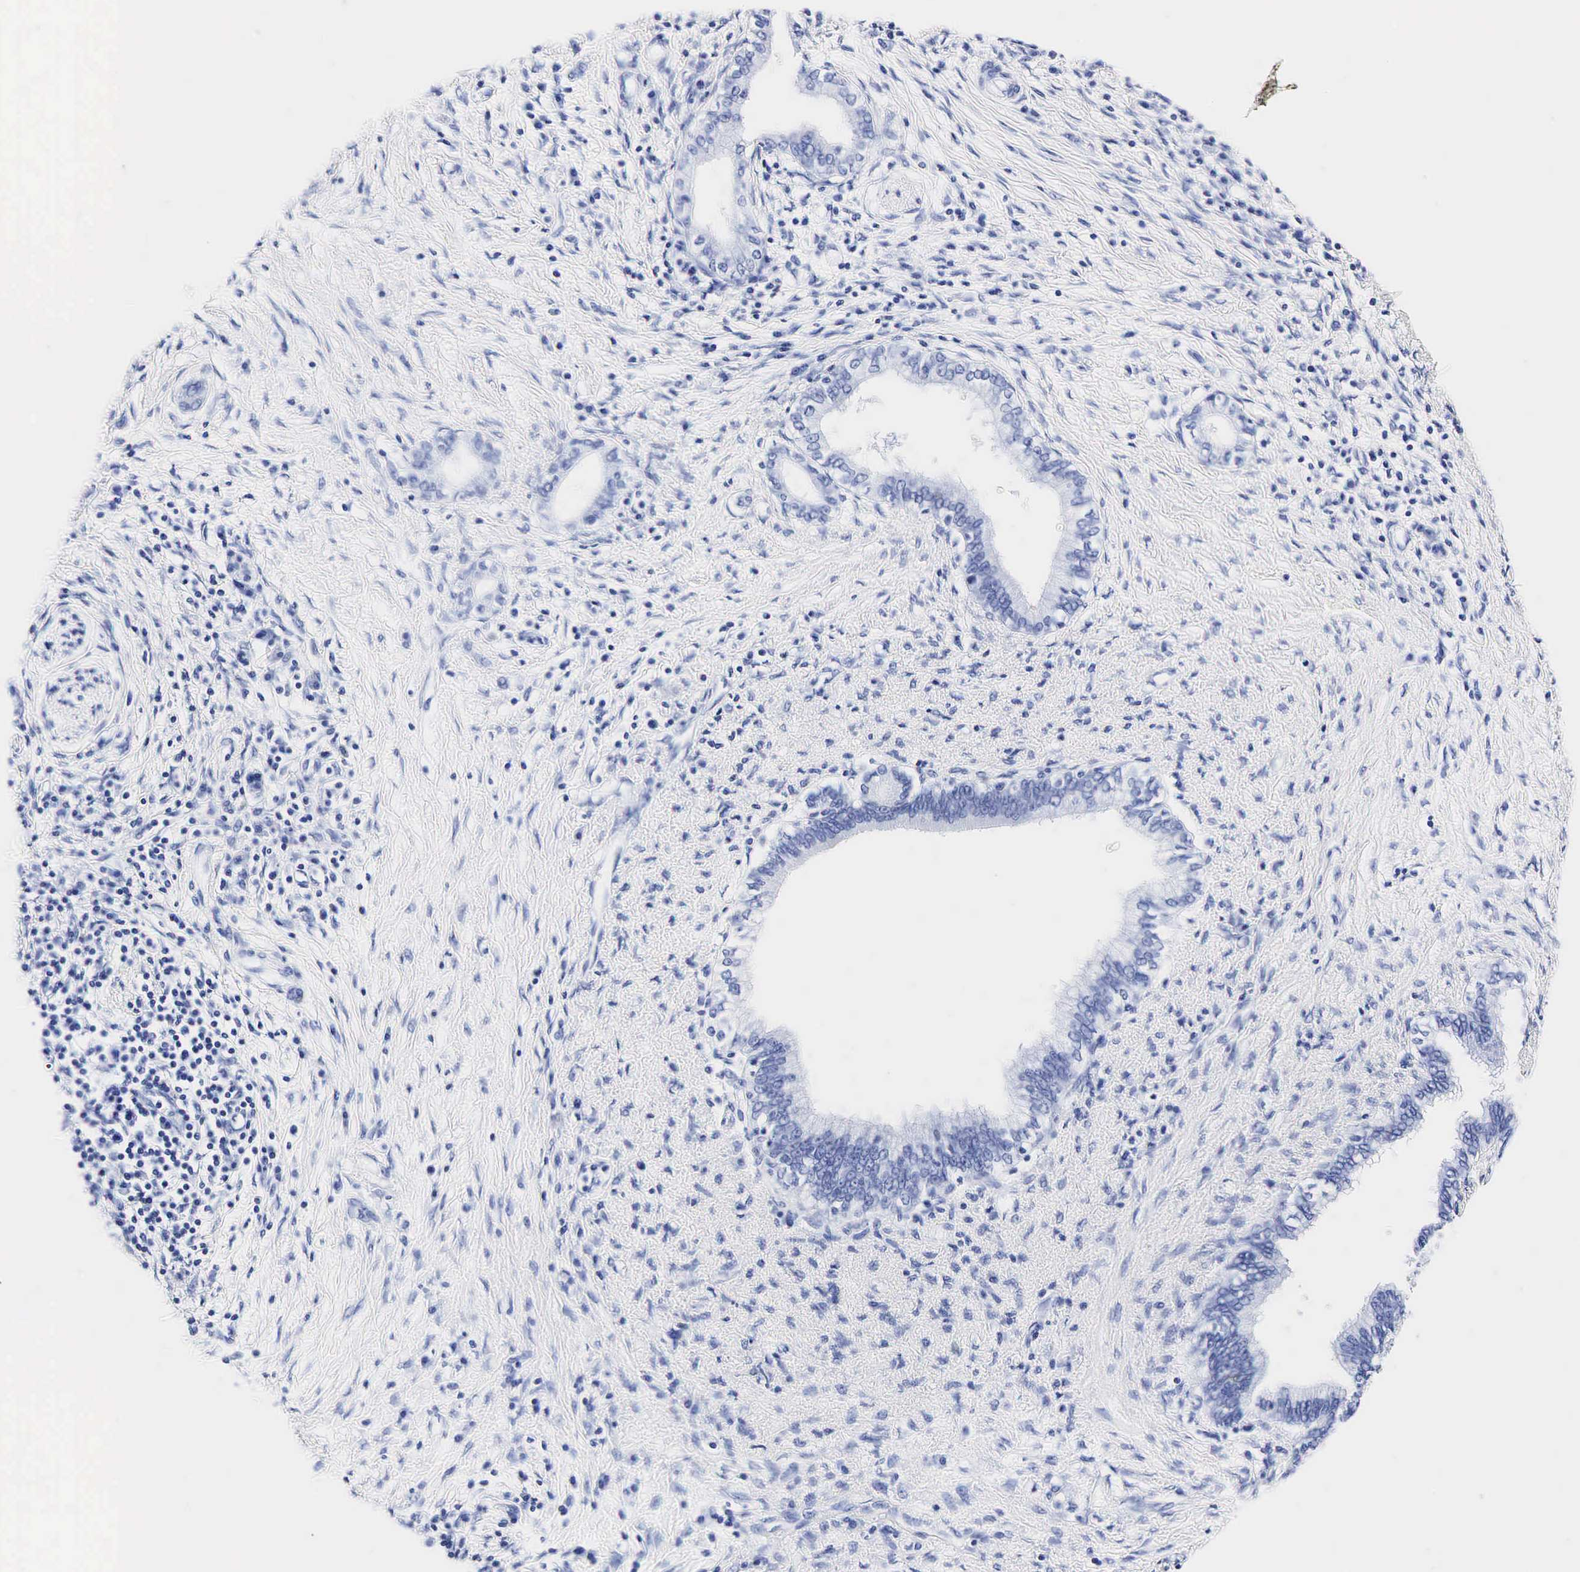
{"staining": {"intensity": "negative", "quantity": "none", "location": "none"}, "tissue": "pancreatic cancer", "cell_type": "Tumor cells", "image_type": "cancer", "snomed": [{"axis": "morphology", "description": "Adenocarcinoma, NOS"}, {"axis": "topography", "description": "Pancreas"}], "caption": "A photomicrograph of pancreatic cancer stained for a protein demonstrates no brown staining in tumor cells. Brightfield microscopy of immunohistochemistry (IHC) stained with DAB (3,3'-diaminobenzidine) (brown) and hematoxylin (blue), captured at high magnification.", "gene": "TG", "patient": {"sex": "female", "age": 64}}